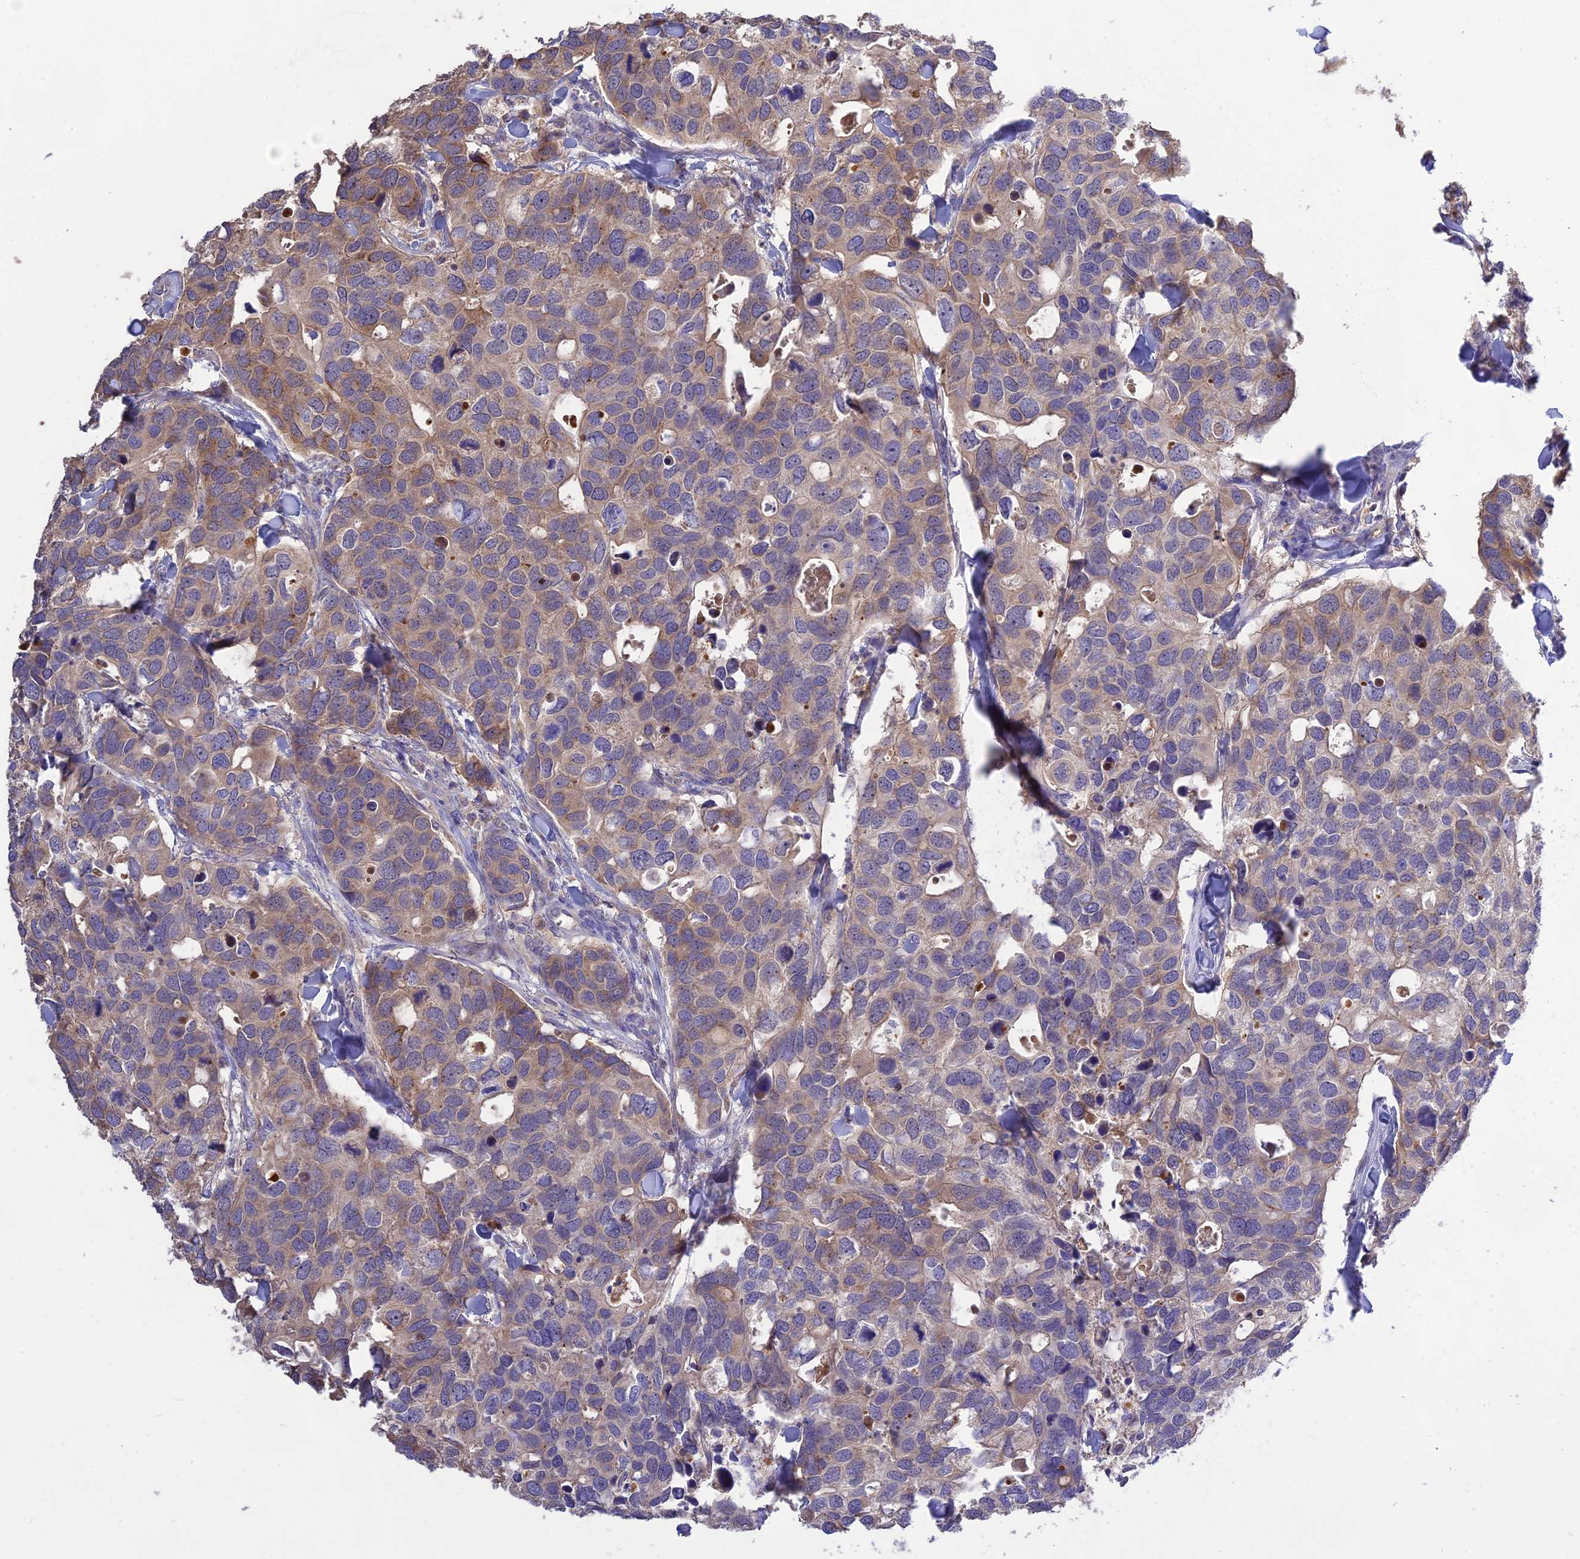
{"staining": {"intensity": "weak", "quantity": "<25%", "location": "cytoplasmic/membranous"}, "tissue": "breast cancer", "cell_type": "Tumor cells", "image_type": "cancer", "snomed": [{"axis": "morphology", "description": "Duct carcinoma"}, {"axis": "topography", "description": "Breast"}], "caption": "Tumor cells show no significant staining in breast cancer (intraductal carcinoma).", "gene": "NUDT8", "patient": {"sex": "female", "age": 83}}